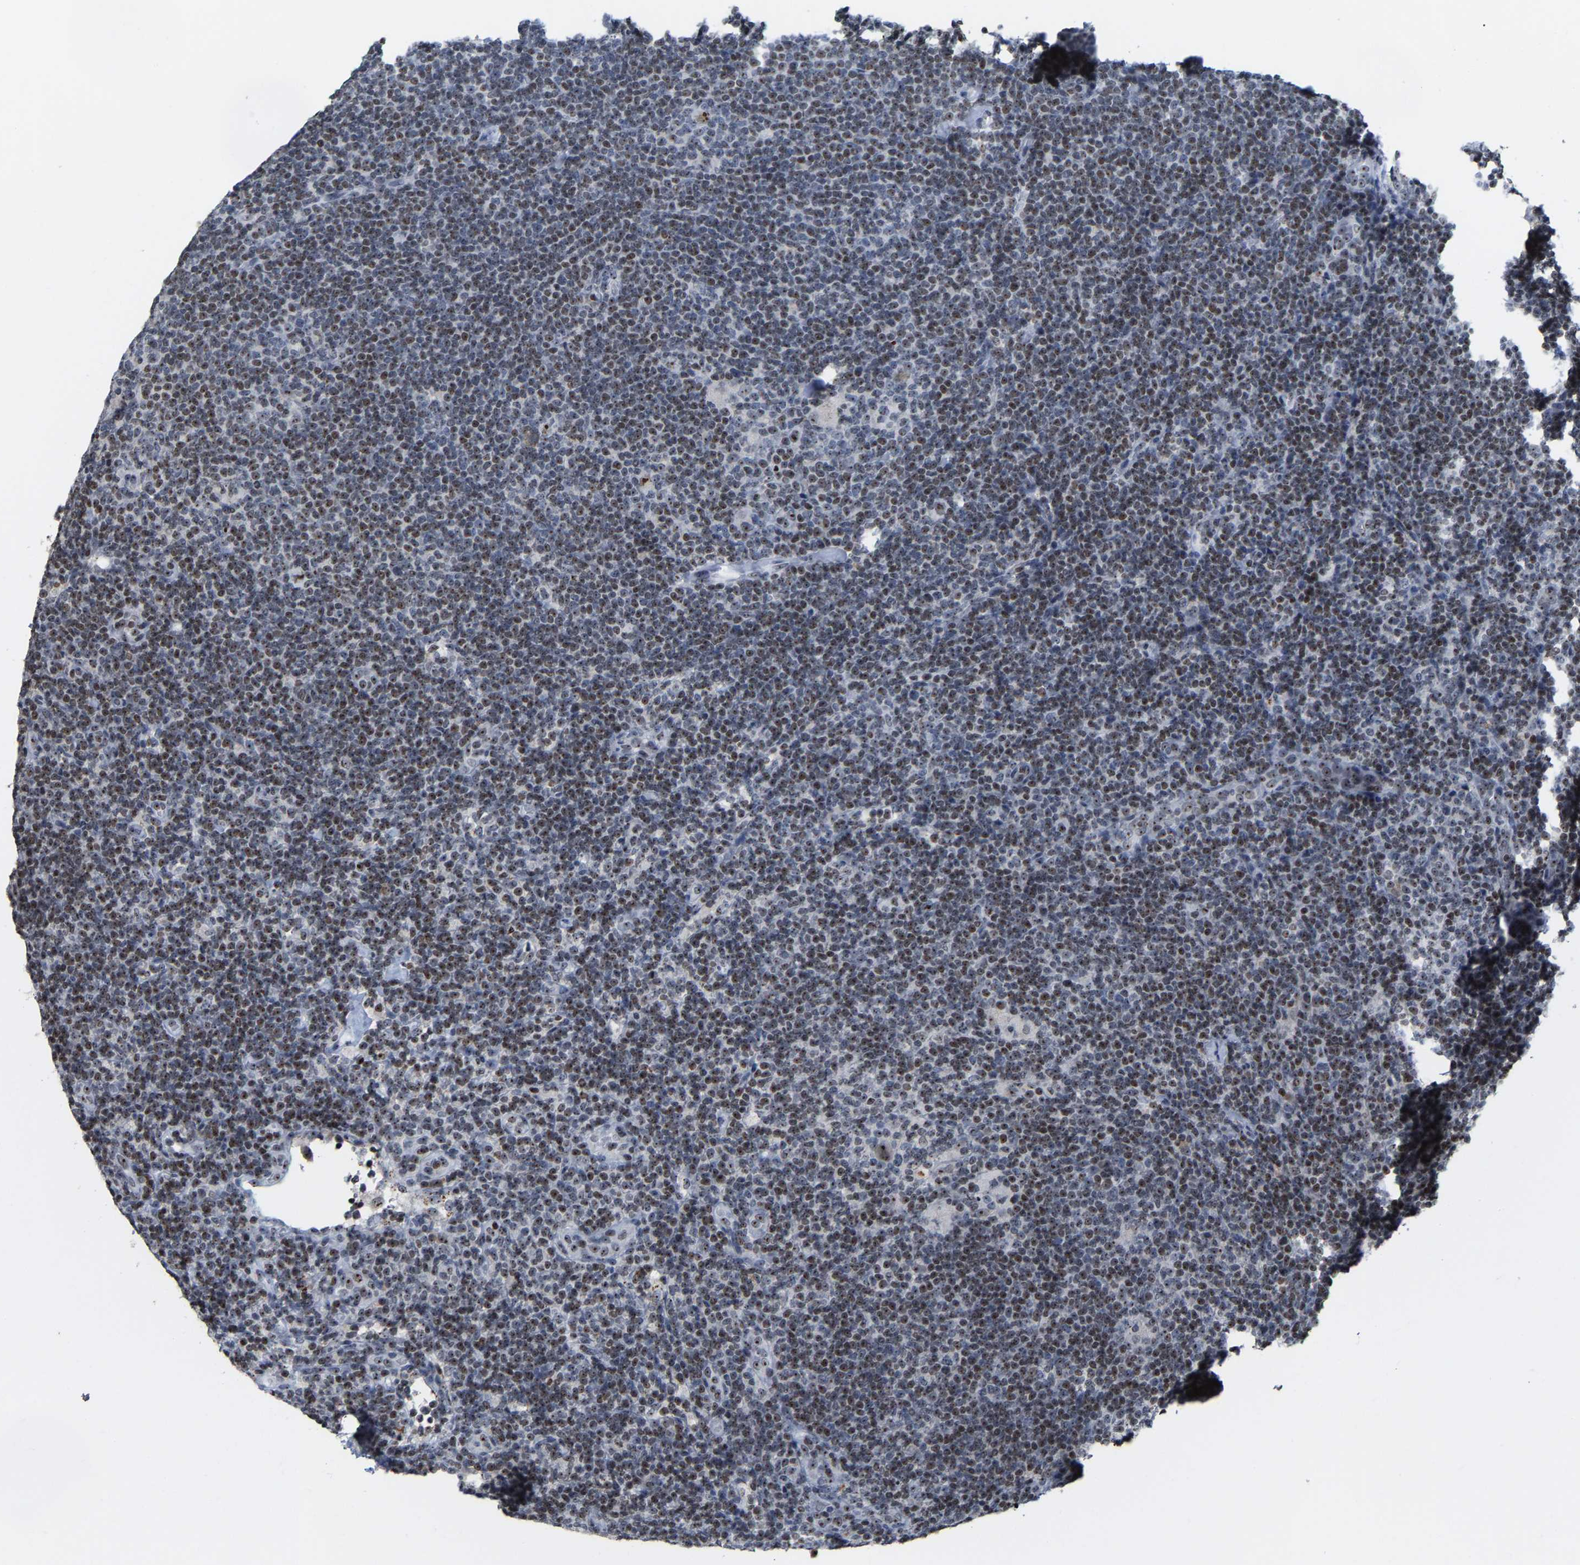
{"staining": {"intensity": "moderate", "quantity": ">75%", "location": "nuclear"}, "tissue": "lymphoma", "cell_type": "Tumor cells", "image_type": "cancer", "snomed": [{"axis": "morphology", "description": "Hodgkin's disease, NOS"}, {"axis": "topography", "description": "Lymph node"}], "caption": "Moderate nuclear protein staining is identified in about >75% of tumor cells in lymphoma. The staining was performed using DAB, with brown indicating positive protein expression. Nuclei are stained blue with hematoxylin.", "gene": "NOP58", "patient": {"sex": "female", "age": 57}}